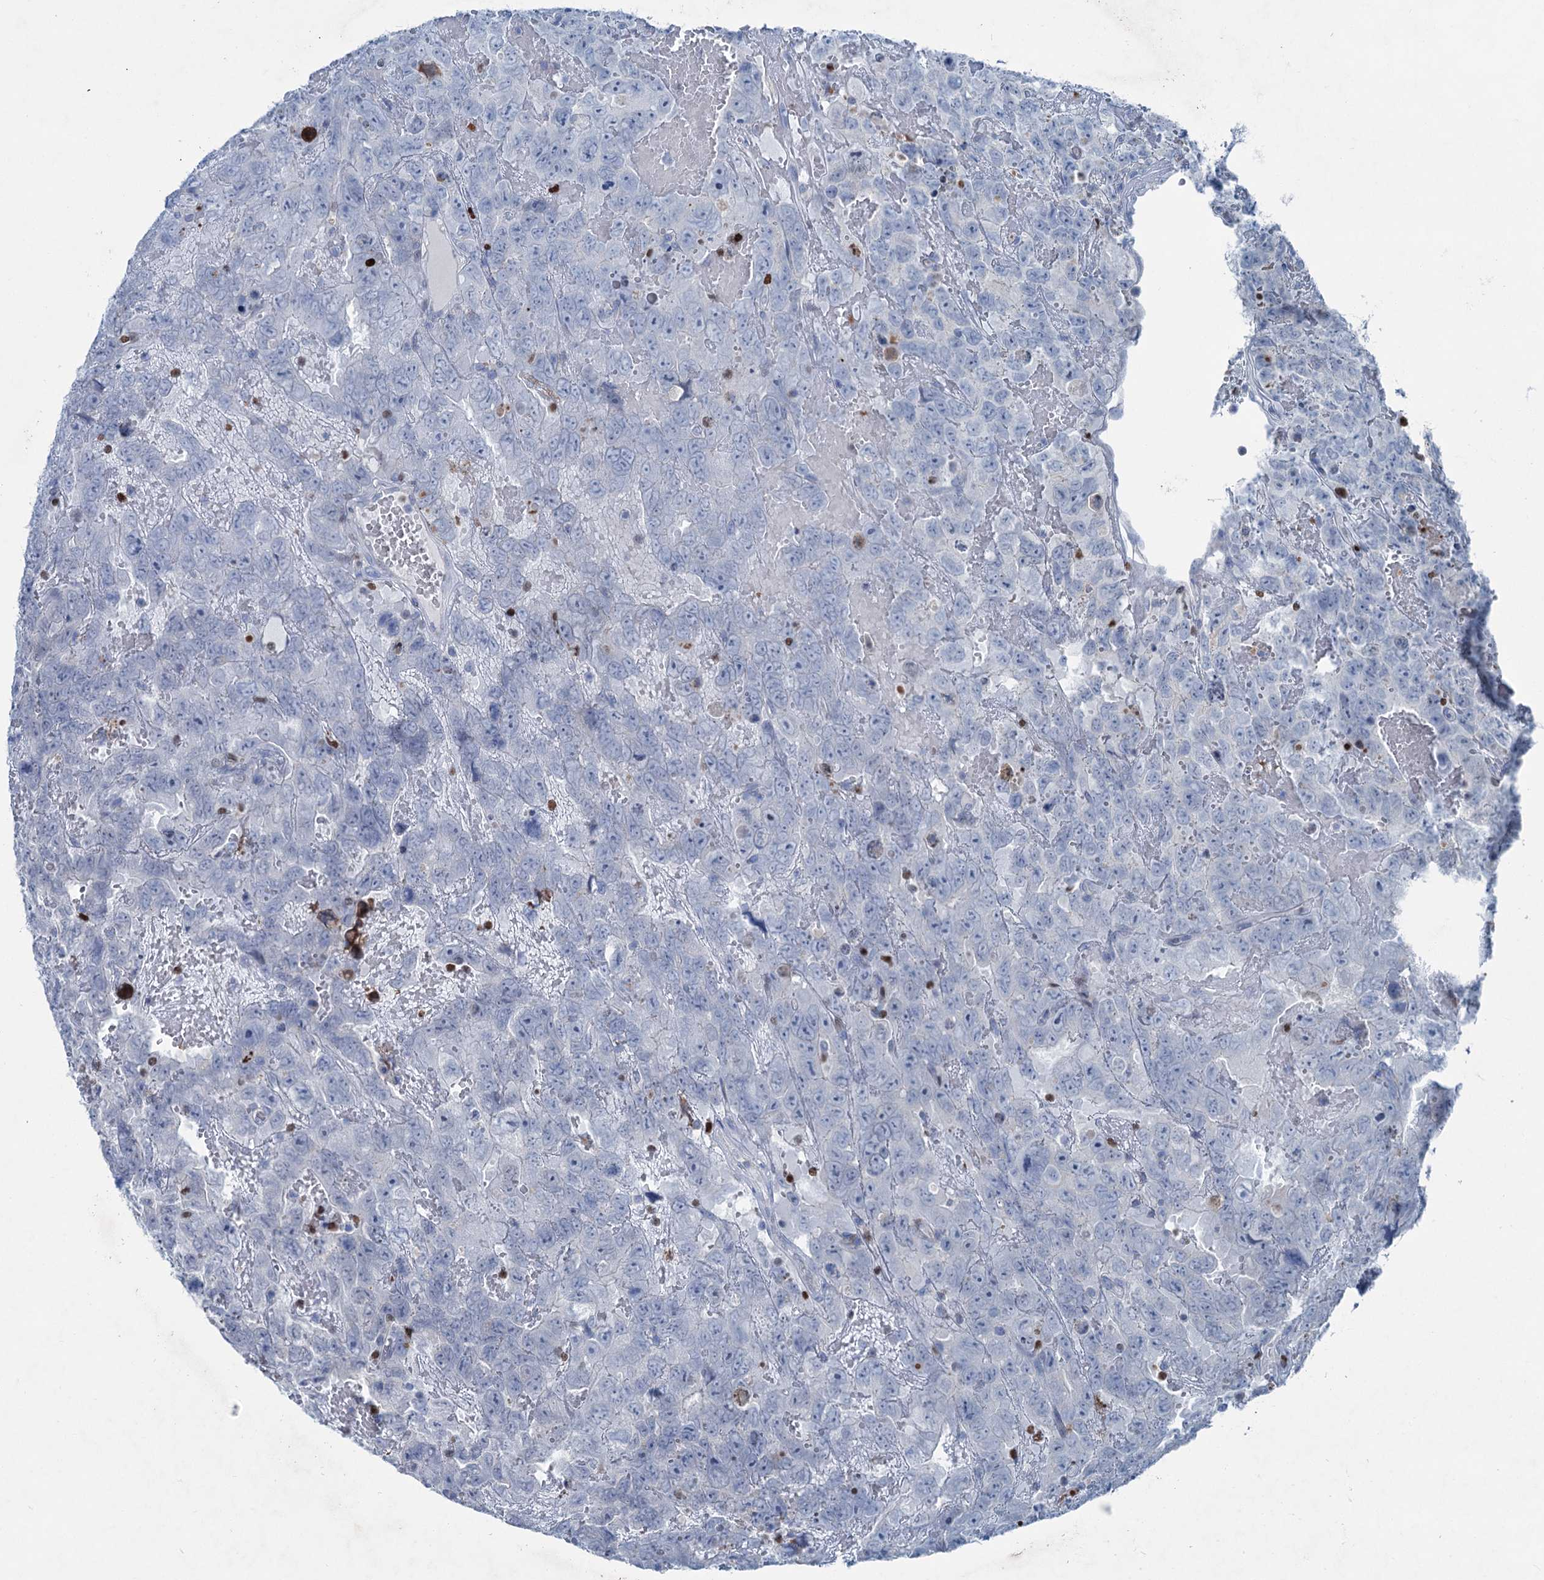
{"staining": {"intensity": "negative", "quantity": "none", "location": "none"}, "tissue": "testis cancer", "cell_type": "Tumor cells", "image_type": "cancer", "snomed": [{"axis": "morphology", "description": "Carcinoma, Embryonal, NOS"}, {"axis": "topography", "description": "Testis"}], "caption": "IHC image of neoplastic tissue: human testis cancer stained with DAB (3,3'-diaminobenzidine) exhibits no significant protein expression in tumor cells.", "gene": "ELP4", "patient": {"sex": "male", "age": 45}}